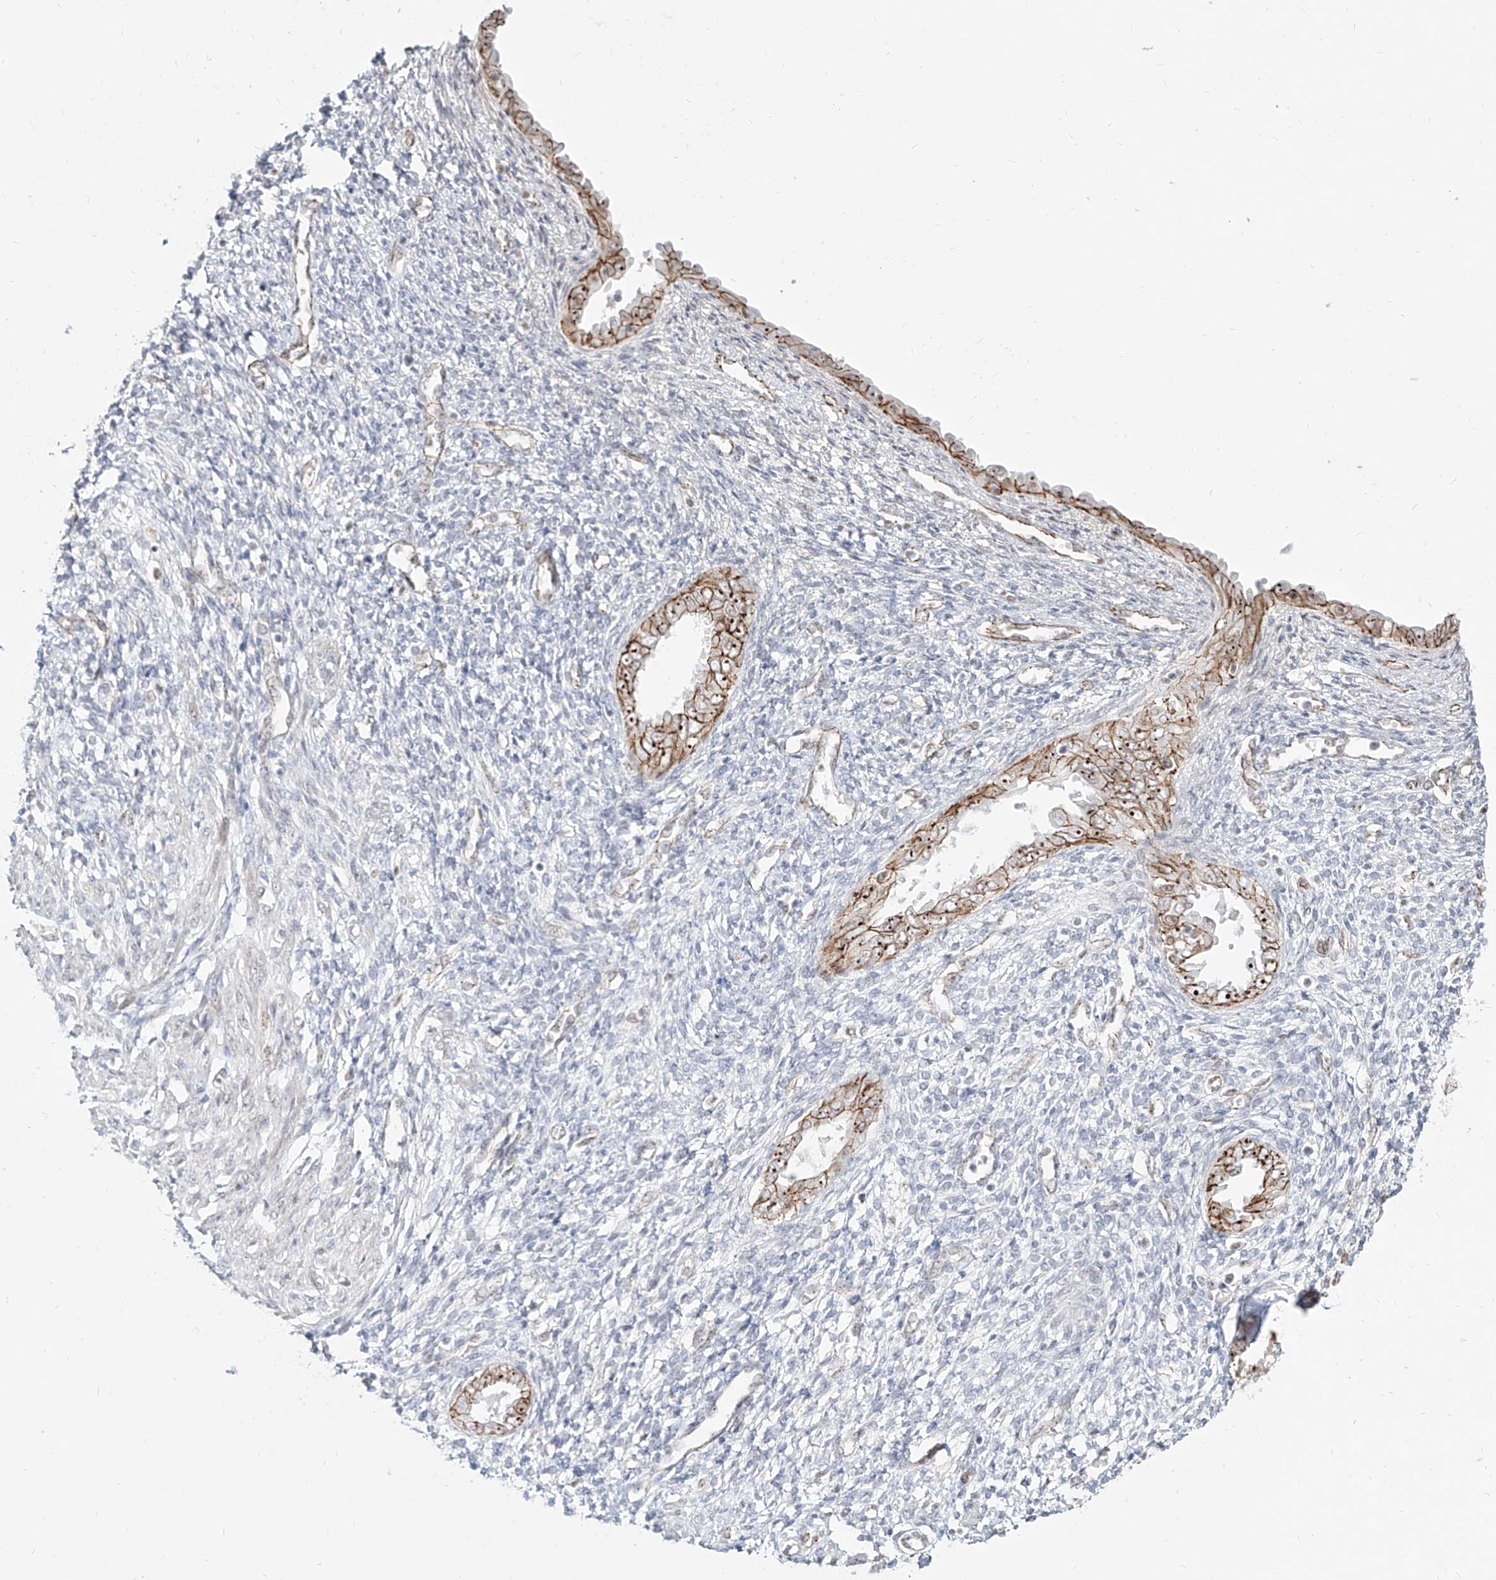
{"staining": {"intensity": "weak", "quantity": "<25%", "location": "nuclear"}, "tissue": "endometrium", "cell_type": "Cells in endometrial stroma", "image_type": "normal", "snomed": [{"axis": "morphology", "description": "Normal tissue, NOS"}, {"axis": "topography", "description": "Endometrium"}], "caption": "Immunohistochemistry (IHC) micrograph of unremarkable endometrium: endometrium stained with DAB shows no significant protein expression in cells in endometrial stroma. (Immunohistochemistry (IHC), brightfield microscopy, high magnification).", "gene": "ZNF710", "patient": {"sex": "female", "age": 66}}